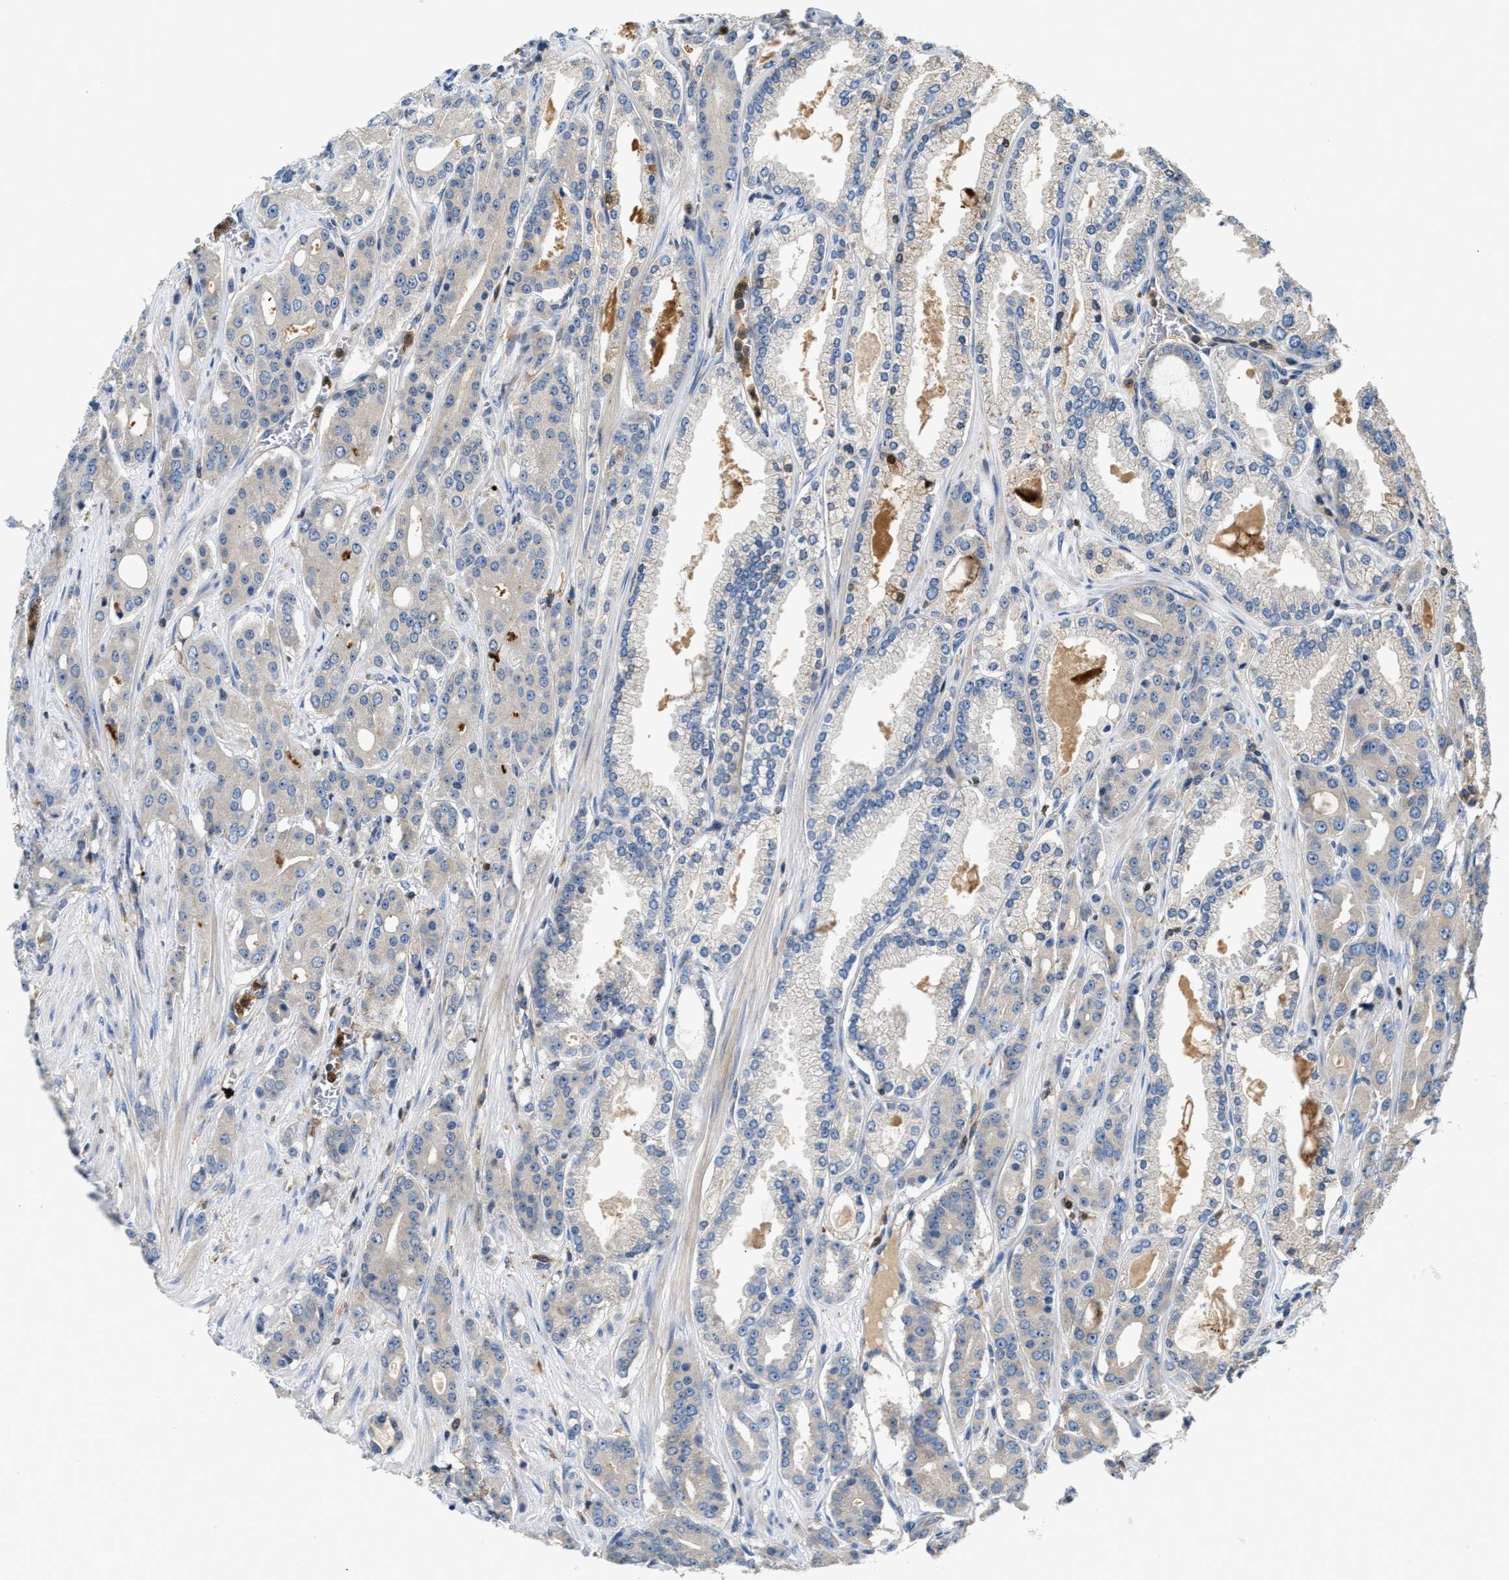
{"staining": {"intensity": "negative", "quantity": "none", "location": "none"}, "tissue": "prostate cancer", "cell_type": "Tumor cells", "image_type": "cancer", "snomed": [{"axis": "morphology", "description": "Adenocarcinoma, High grade"}, {"axis": "topography", "description": "Prostate"}], "caption": "Immunohistochemical staining of human prostate high-grade adenocarcinoma demonstrates no significant positivity in tumor cells.", "gene": "OSTF1", "patient": {"sex": "male", "age": 71}}